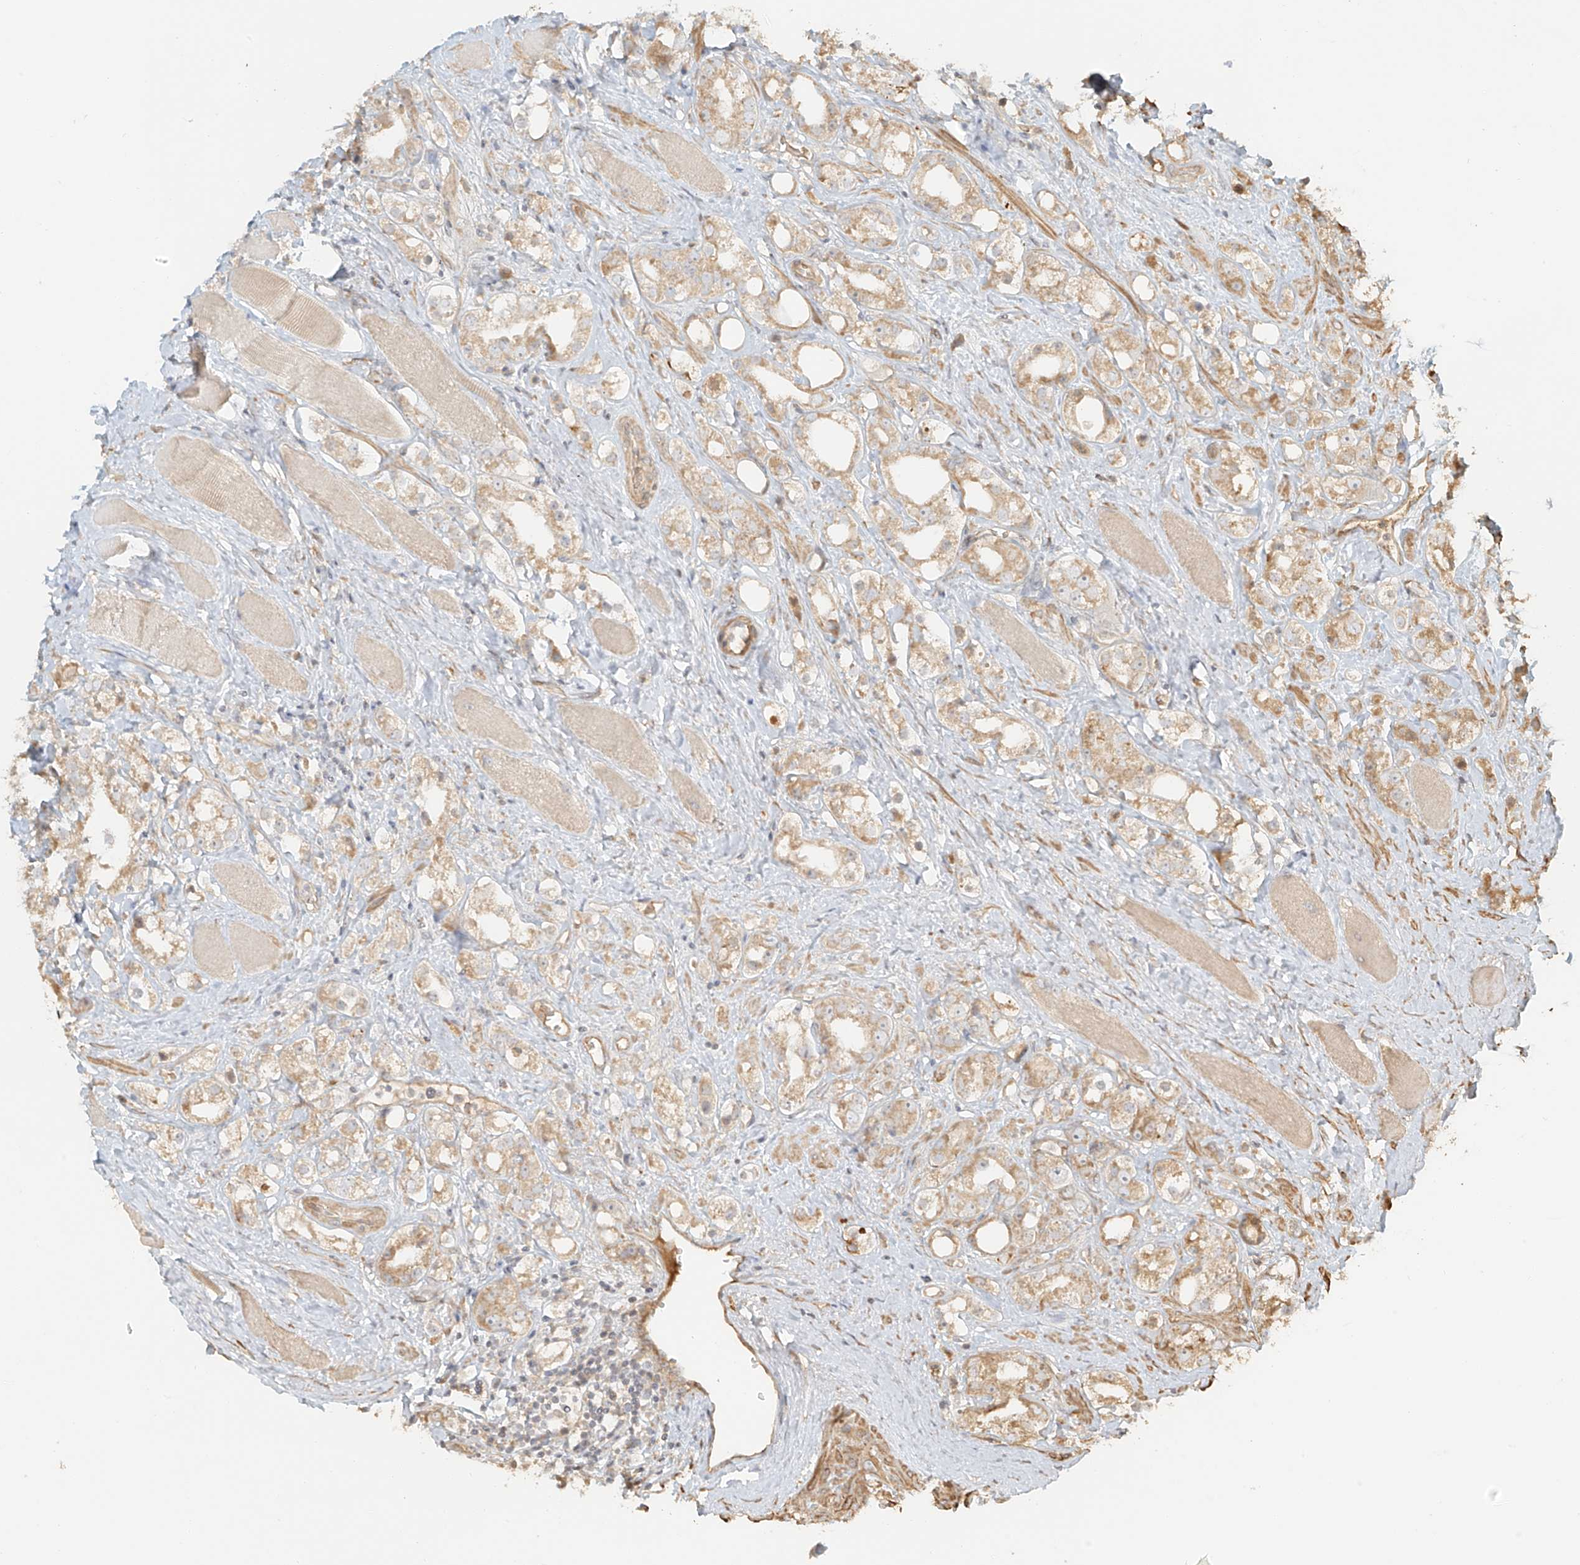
{"staining": {"intensity": "weak", "quantity": "25%-75%", "location": "cytoplasmic/membranous"}, "tissue": "prostate cancer", "cell_type": "Tumor cells", "image_type": "cancer", "snomed": [{"axis": "morphology", "description": "Adenocarcinoma, NOS"}, {"axis": "topography", "description": "Prostate"}], "caption": "Immunohistochemistry (IHC) of human prostate cancer displays low levels of weak cytoplasmic/membranous expression in about 25%-75% of tumor cells.", "gene": "UPK1B", "patient": {"sex": "male", "age": 79}}